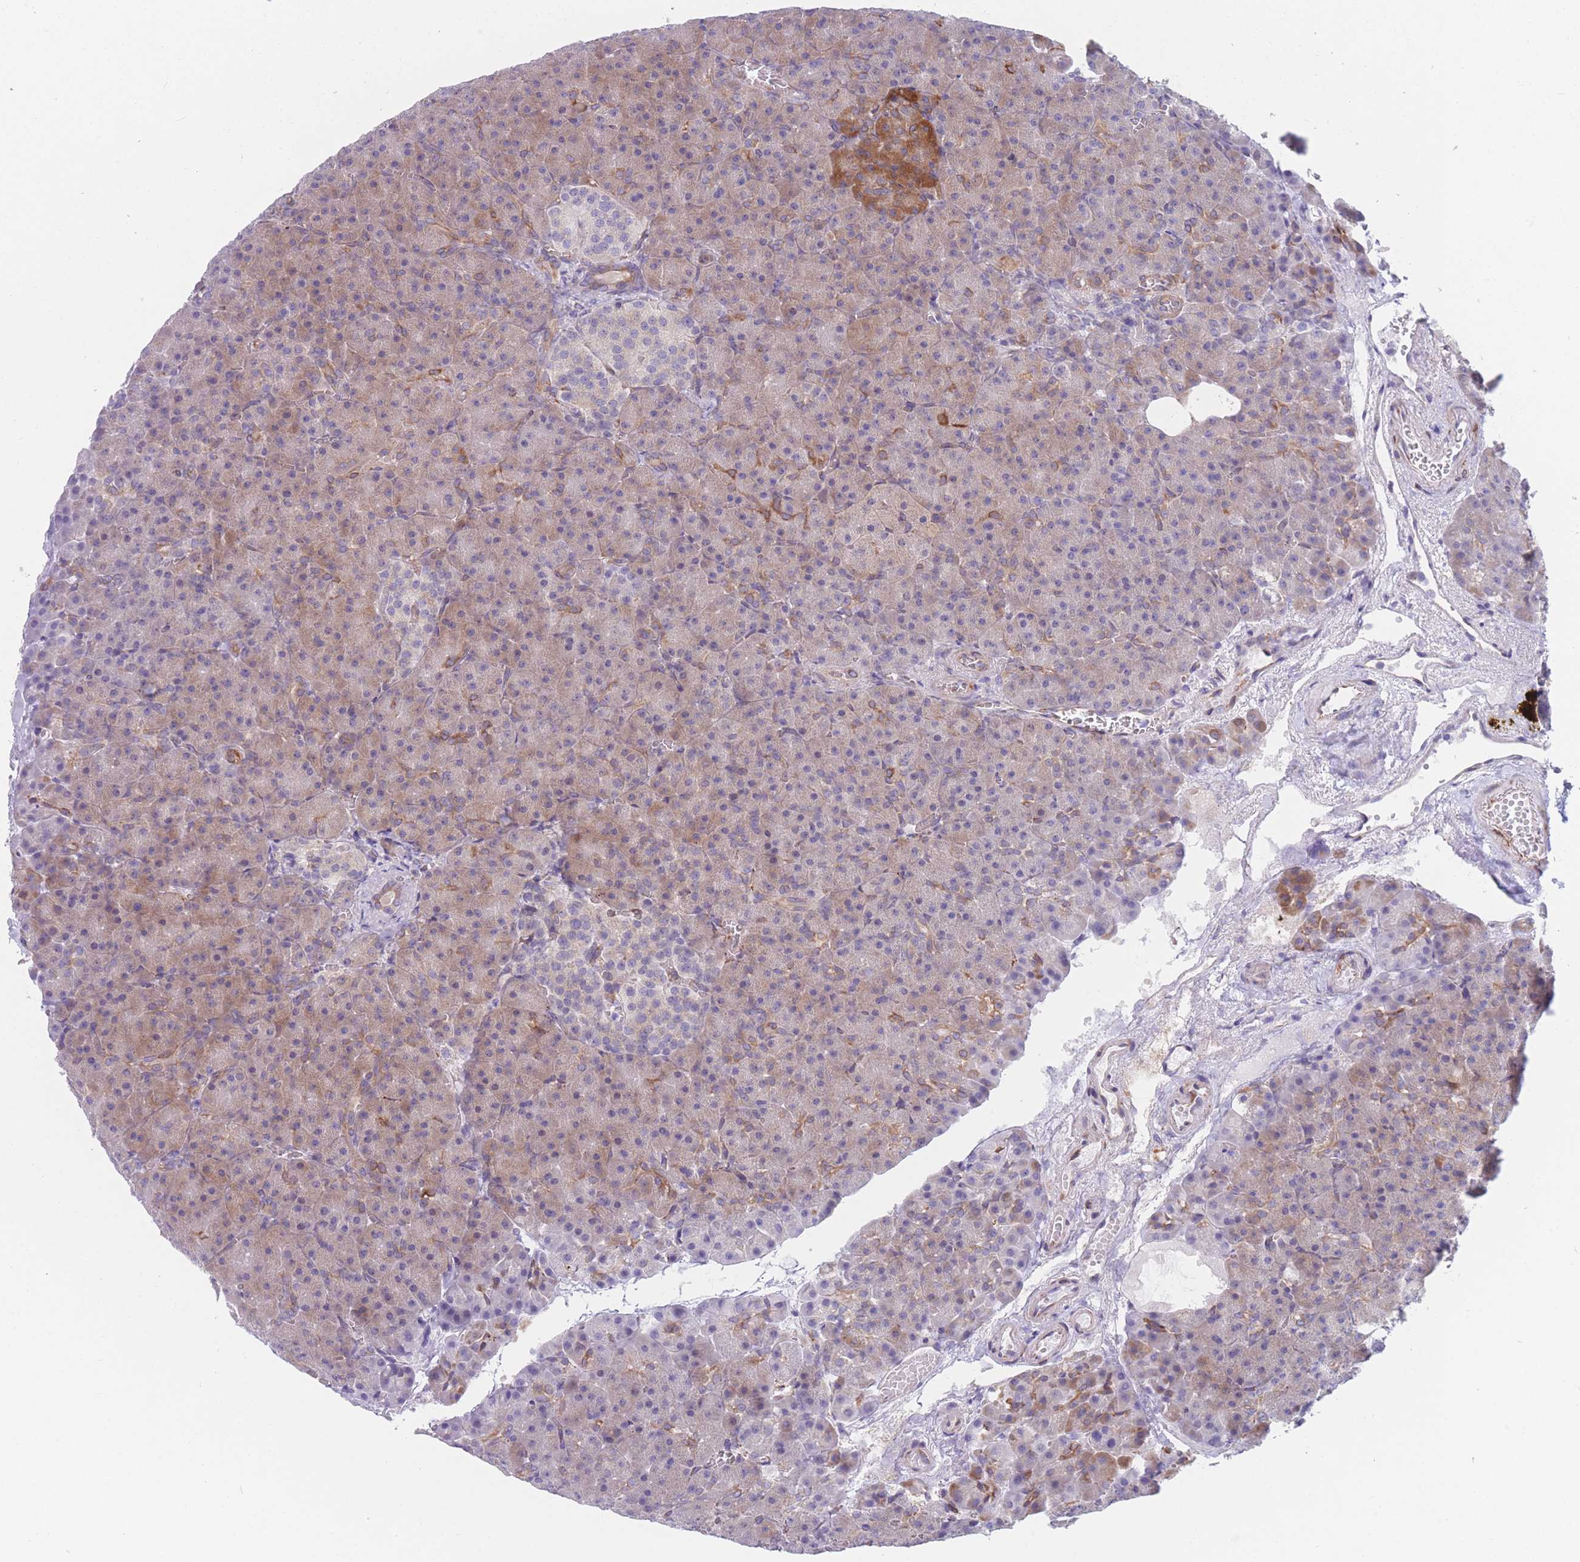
{"staining": {"intensity": "moderate", "quantity": "25%-75%", "location": "cytoplasmic/membranous"}, "tissue": "pancreas", "cell_type": "Exocrine glandular cells", "image_type": "normal", "snomed": [{"axis": "morphology", "description": "Normal tissue, NOS"}, {"axis": "topography", "description": "Pancreas"}], "caption": "Moderate cytoplasmic/membranous protein expression is present in approximately 25%-75% of exocrine glandular cells in pancreas.", "gene": "AK9", "patient": {"sex": "female", "age": 74}}